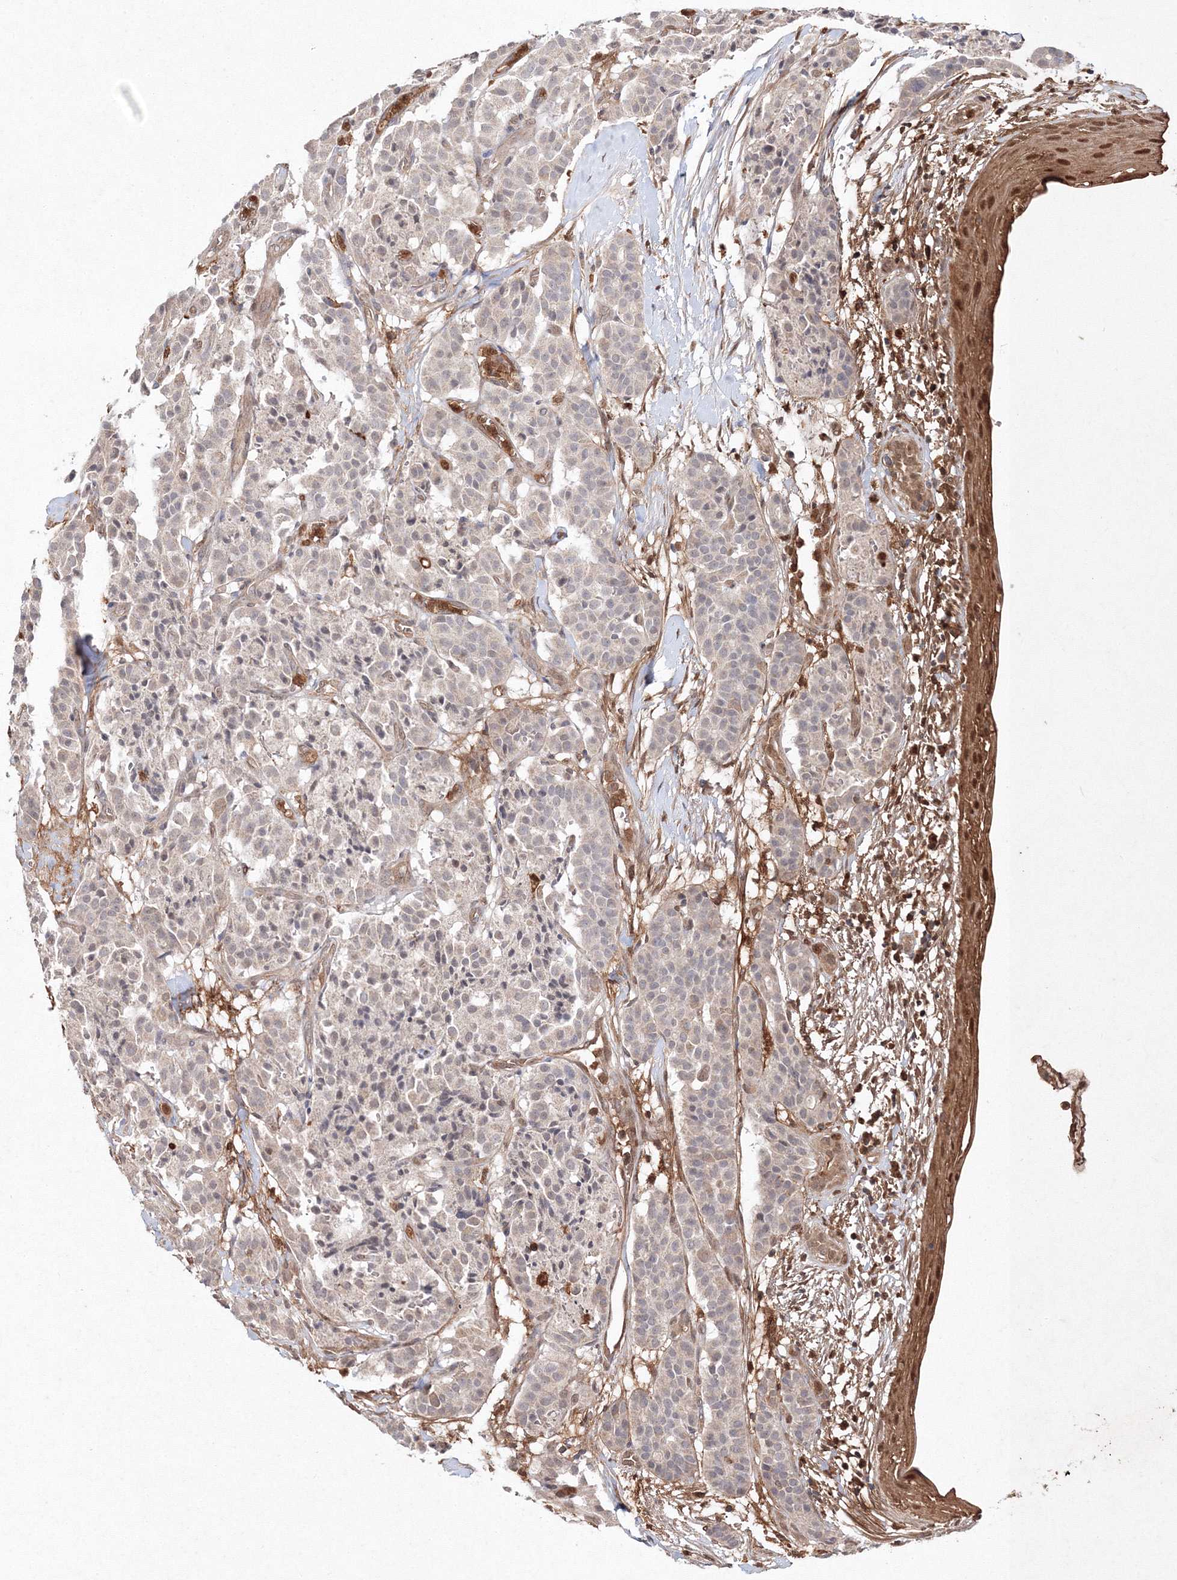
{"staining": {"intensity": "negative", "quantity": "none", "location": "none"}, "tissue": "carcinoid", "cell_type": "Tumor cells", "image_type": "cancer", "snomed": [{"axis": "morphology", "description": "Carcinoid, malignant, NOS"}, {"axis": "topography", "description": "Lung"}], "caption": "DAB immunohistochemical staining of human carcinoid (malignant) reveals no significant expression in tumor cells.", "gene": "S100A11", "patient": {"sex": "male", "age": 30}}